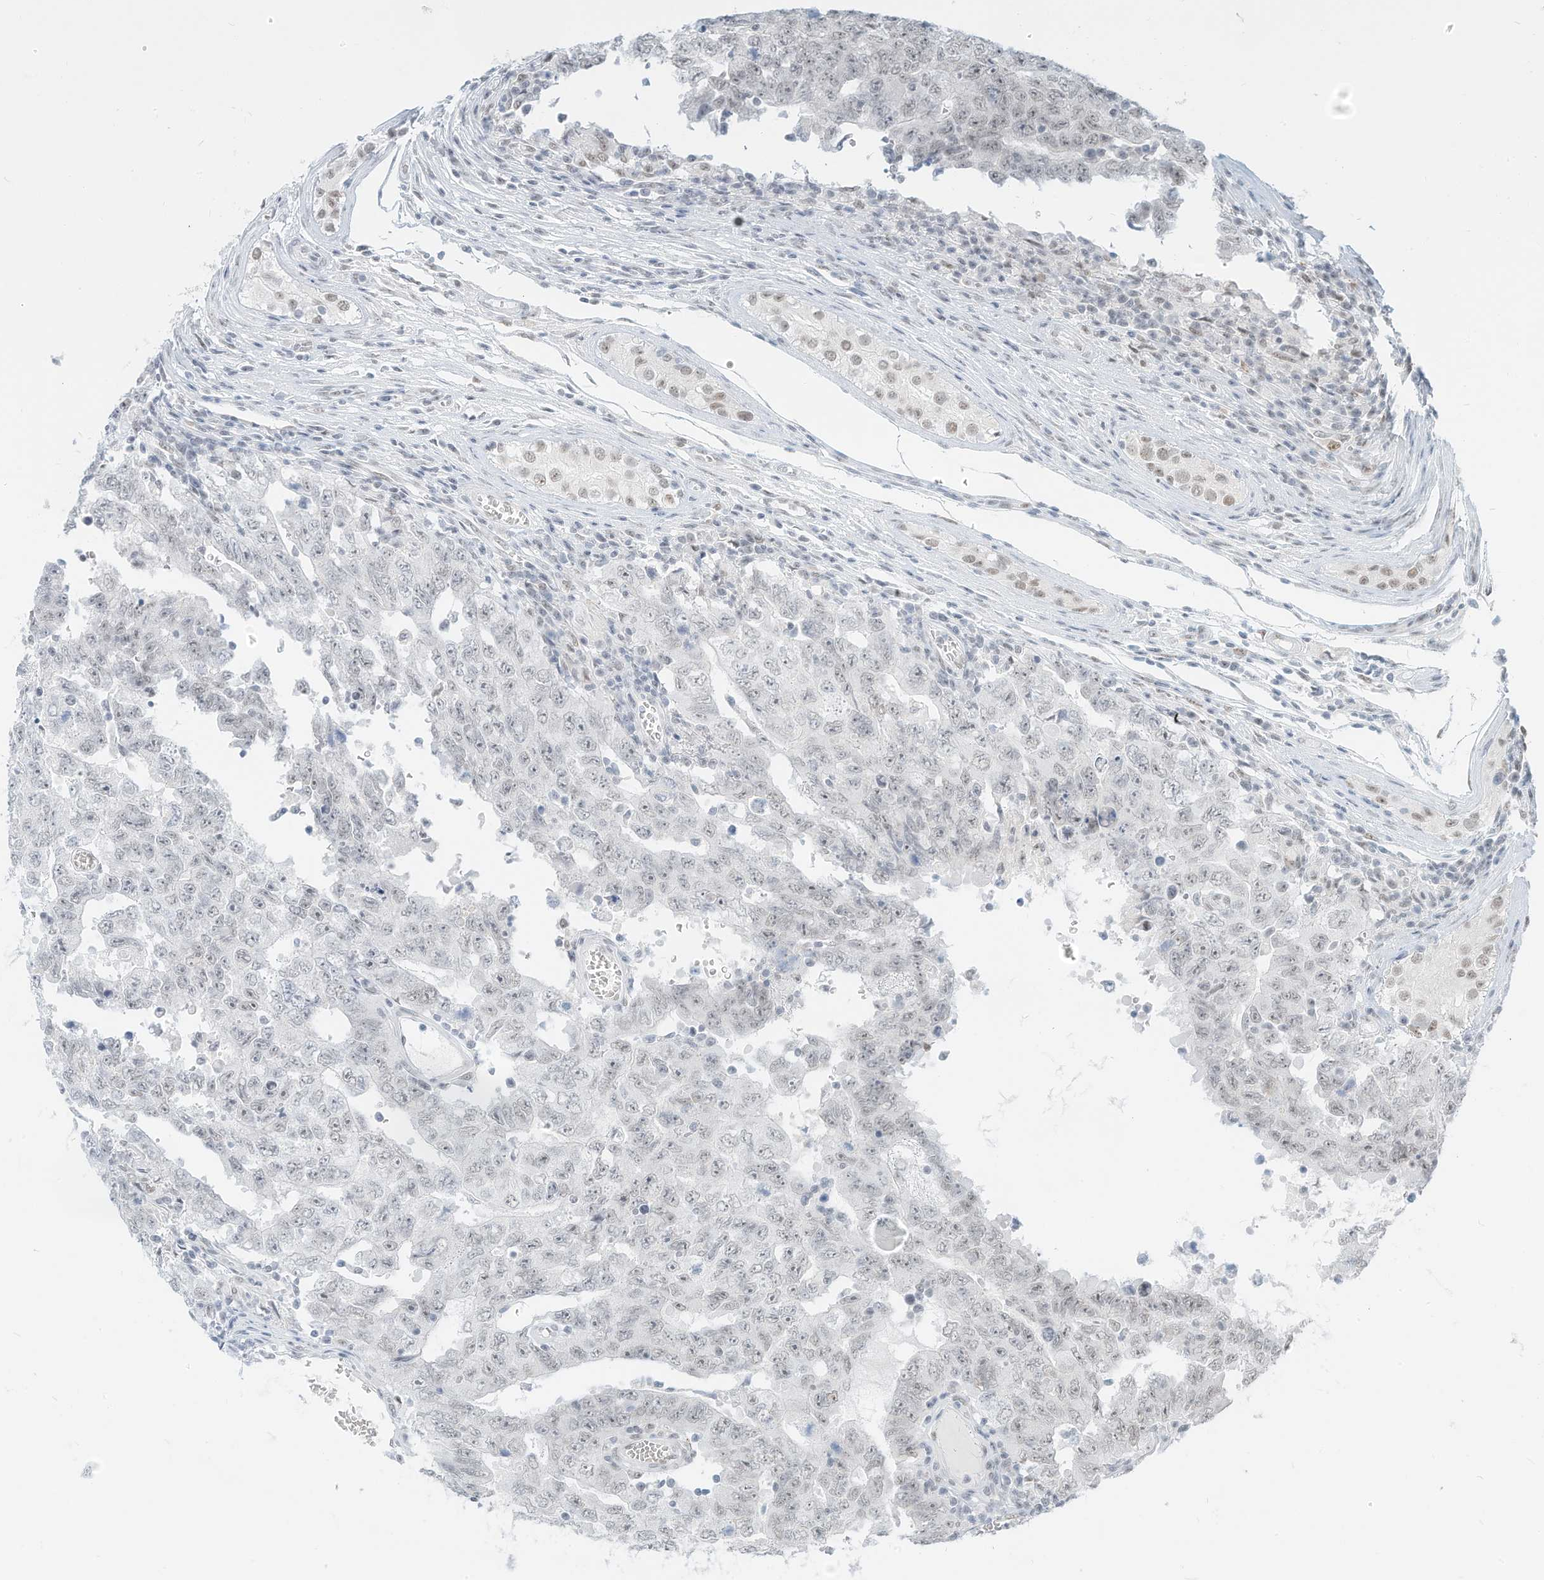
{"staining": {"intensity": "negative", "quantity": "none", "location": "none"}, "tissue": "testis cancer", "cell_type": "Tumor cells", "image_type": "cancer", "snomed": [{"axis": "morphology", "description": "Carcinoma, Embryonal, NOS"}, {"axis": "topography", "description": "Testis"}], "caption": "Testis embryonal carcinoma was stained to show a protein in brown. There is no significant positivity in tumor cells.", "gene": "PGC", "patient": {"sex": "male", "age": 26}}